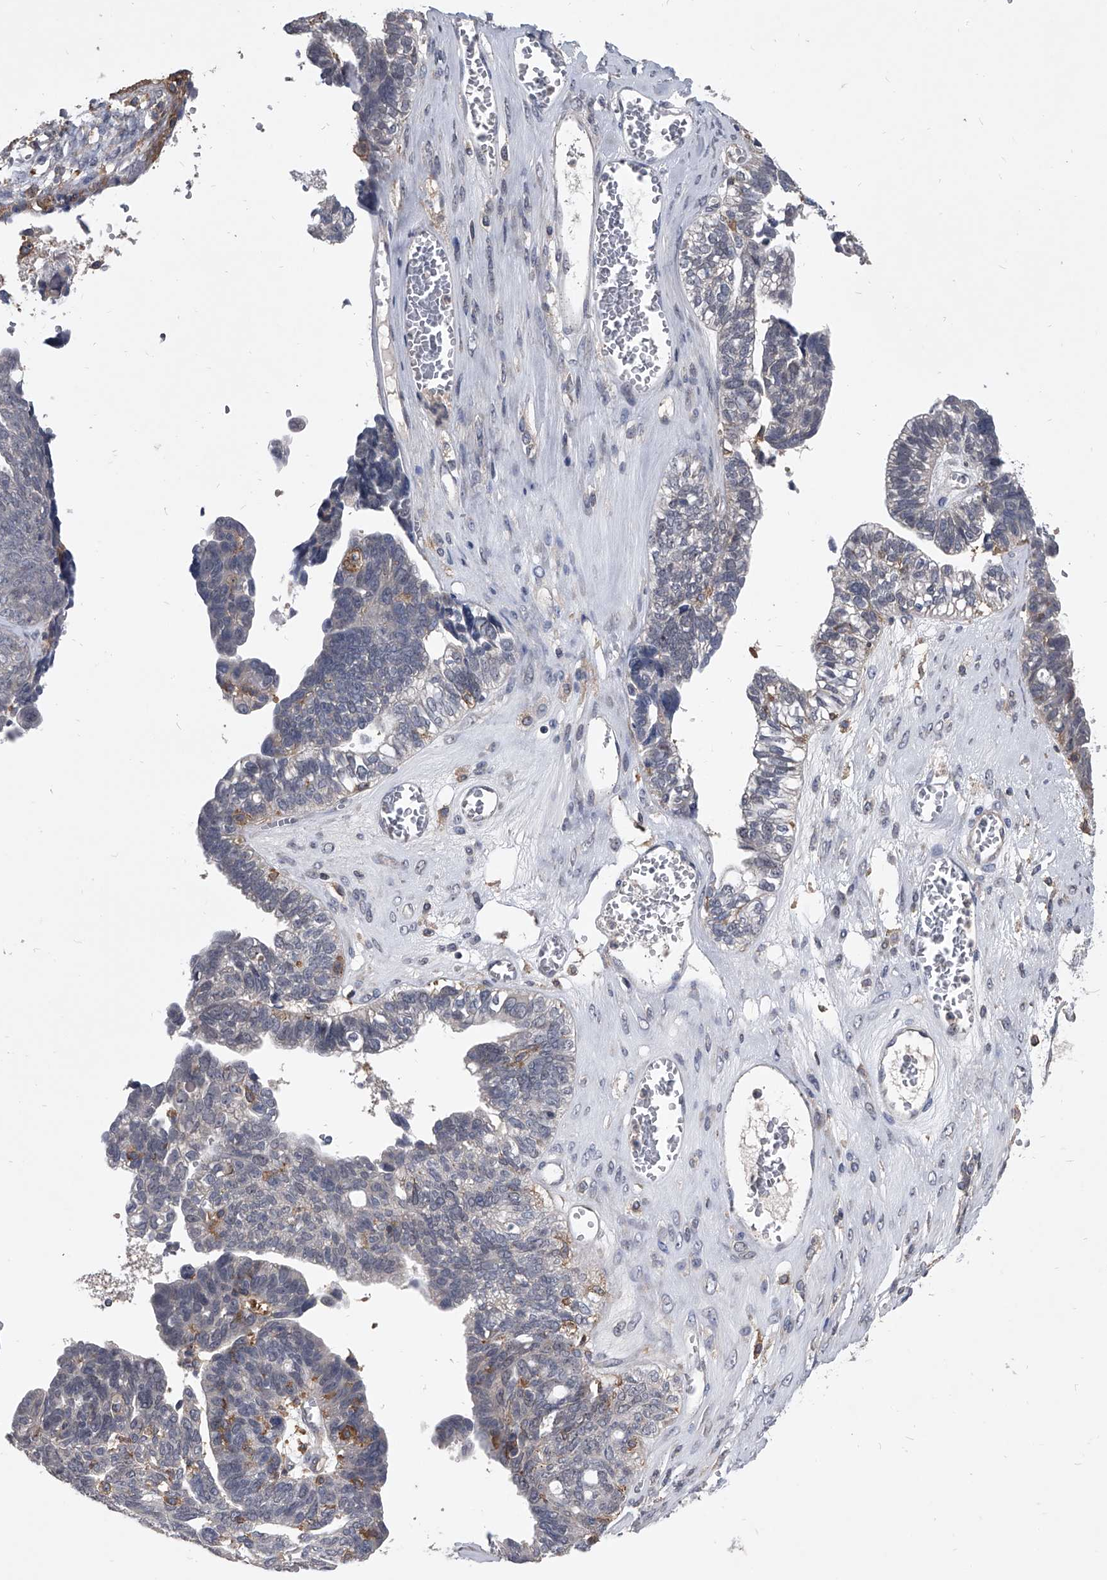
{"staining": {"intensity": "negative", "quantity": "none", "location": "none"}, "tissue": "ovarian cancer", "cell_type": "Tumor cells", "image_type": "cancer", "snomed": [{"axis": "morphology", "description": "Cystadenocarcinoma, serous, NOS"}, {"axis": "topography", "description": "Ovary"}], "caption": "Tumor cells show no significant expression in serous cystadenocarcinoma (ovarian). The staining was performed using DAB (3,3'-diaminobenzidine) to visualize the protein expression in brown, while the nuclei were stained in blue with hematoxylin (Magnification: 20x).", "gene": "MAP4K3", "patient": {"sex": "female", "age": 79}}